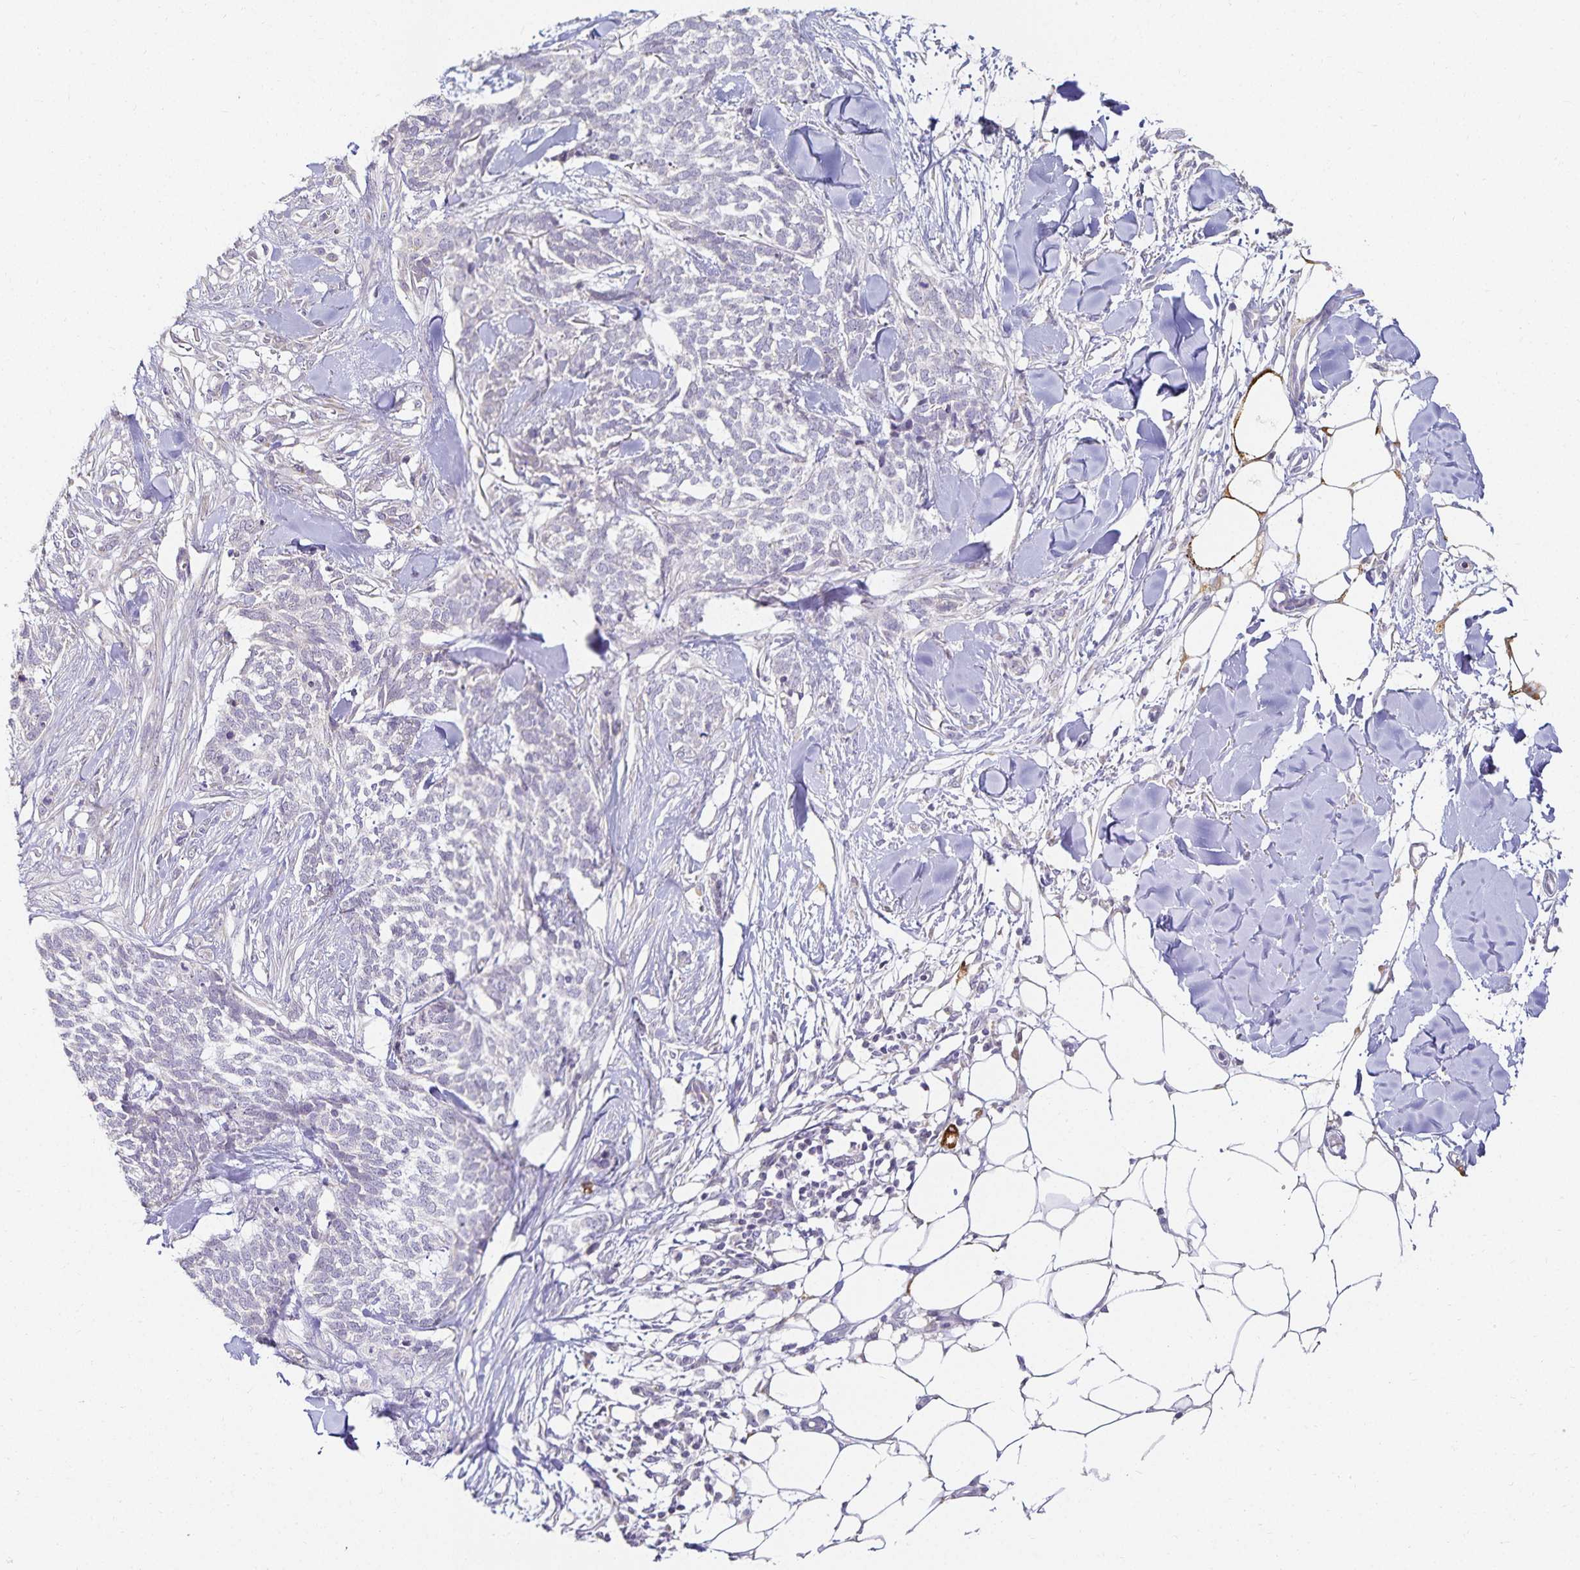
{"staining": {"intensity": "negative", "quantity": "none", "location": "none"}, "tissue": "skin cancer", "cell_type": "Tumor cells", "image_type": "cancer", "snomed": [{"axis": "morphology", "description": "Basal cell carcinoma"}, {"axis": "topography", "description": "Skin"}], "caption": "Immunohistochemistry (IHC) micrograph of neoplastic tissue: skin cancer stained with DAB reveals no significant protein expression in tumor cells. (Immunohistochemistry, brightfield microscopy, high magnification).", "gene": "GP2", "patient": {"sex": "female", "age": 59}}